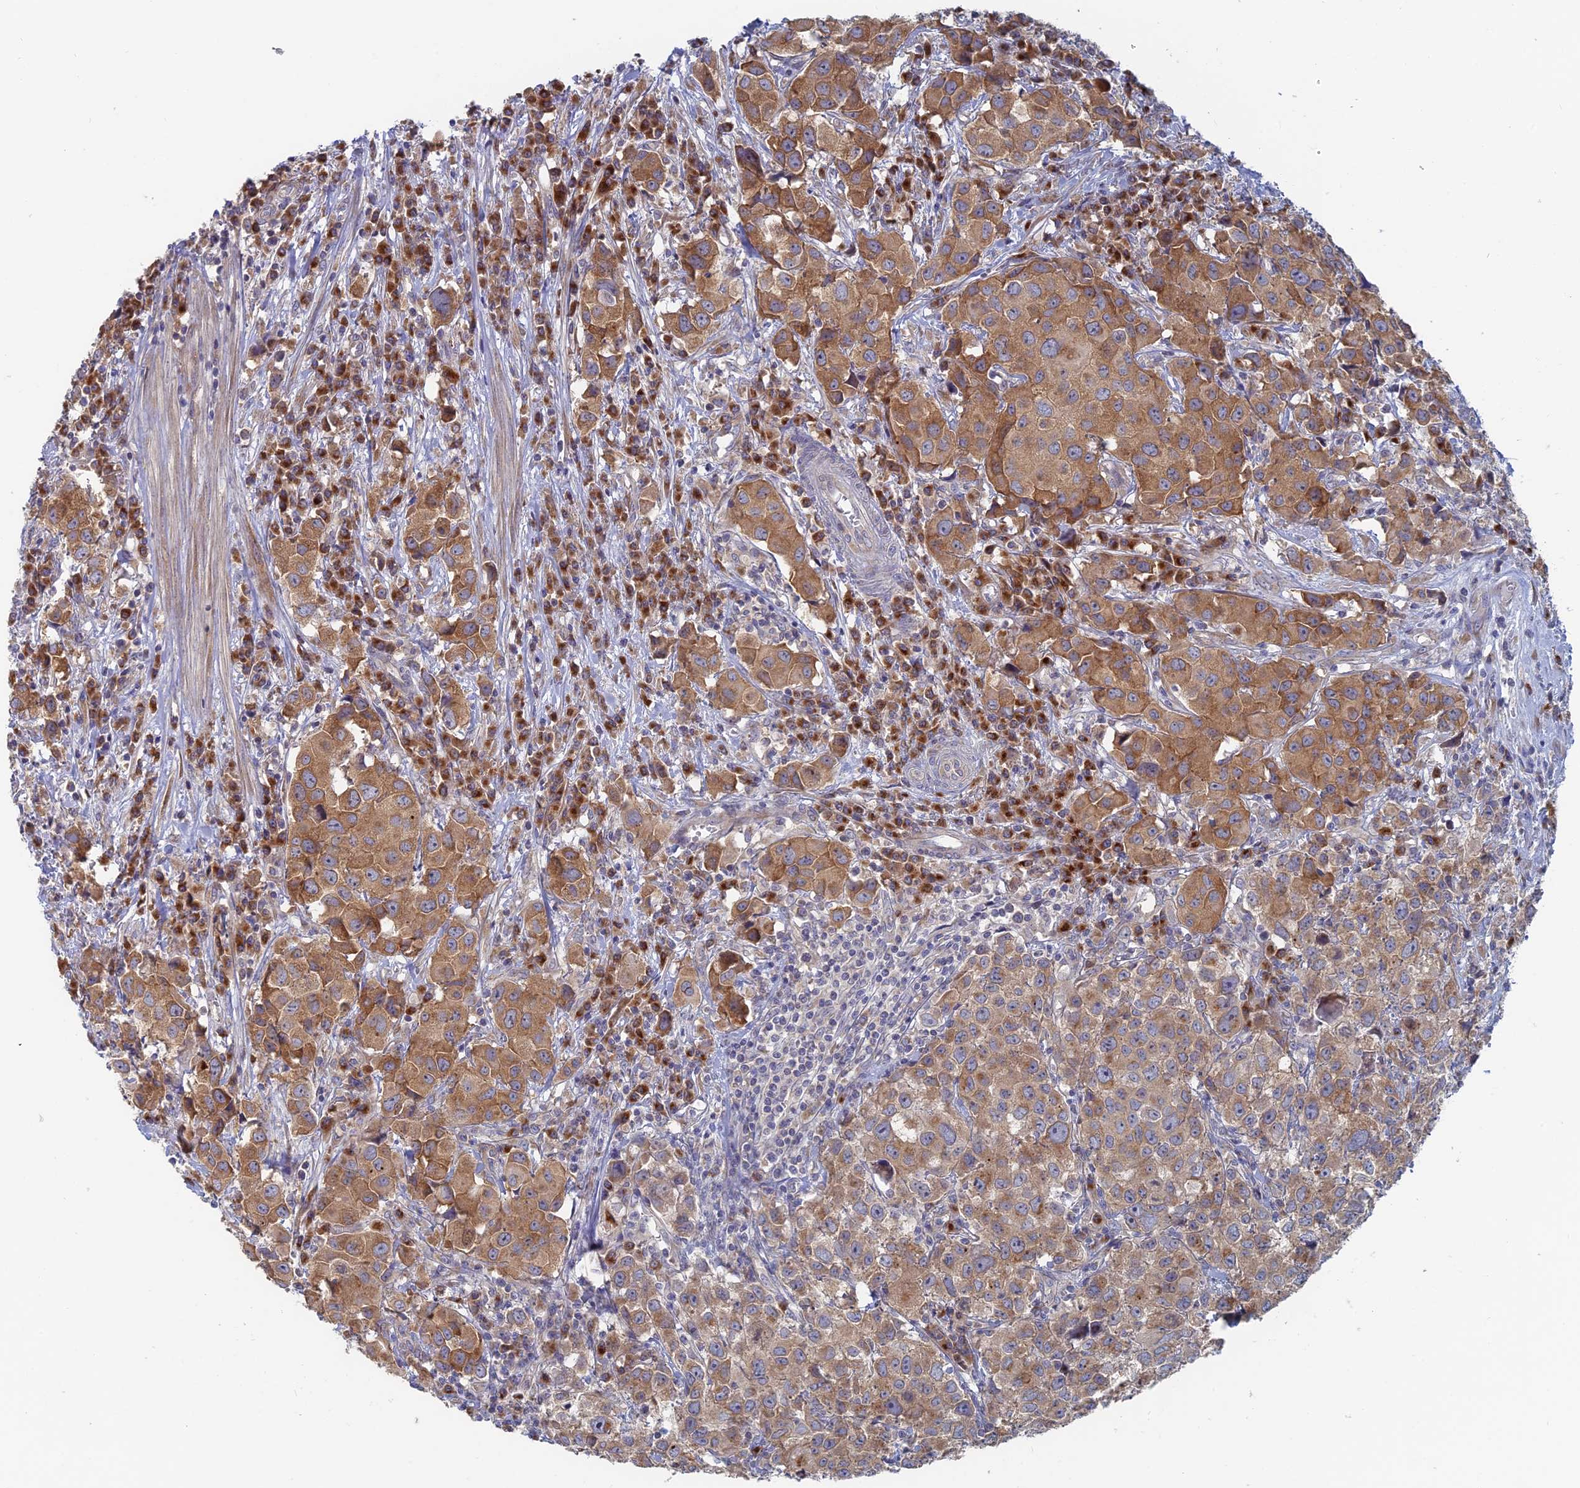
{"staining": {"intensity": "moderate", "quantity": ">75%", "location": "cytoplasmic/membranous"}, "tissue": "urothelial cancer", "cell_type": "Tumor cells", "image_type": "cancer", "snomed": [{"axis": "morphology", "description": "Urothelial carcinoma, High grade"}, {"axis": "topography", "description": "Urinary bladder"}], "caption": "Protein expression analysis of human urothelial cancer reveals moderate cytoplasmic/membranous staining in about >75% of tumor cells.", "gene": "TBC1D30", "patient": {"sex": "female", "age": 75}}